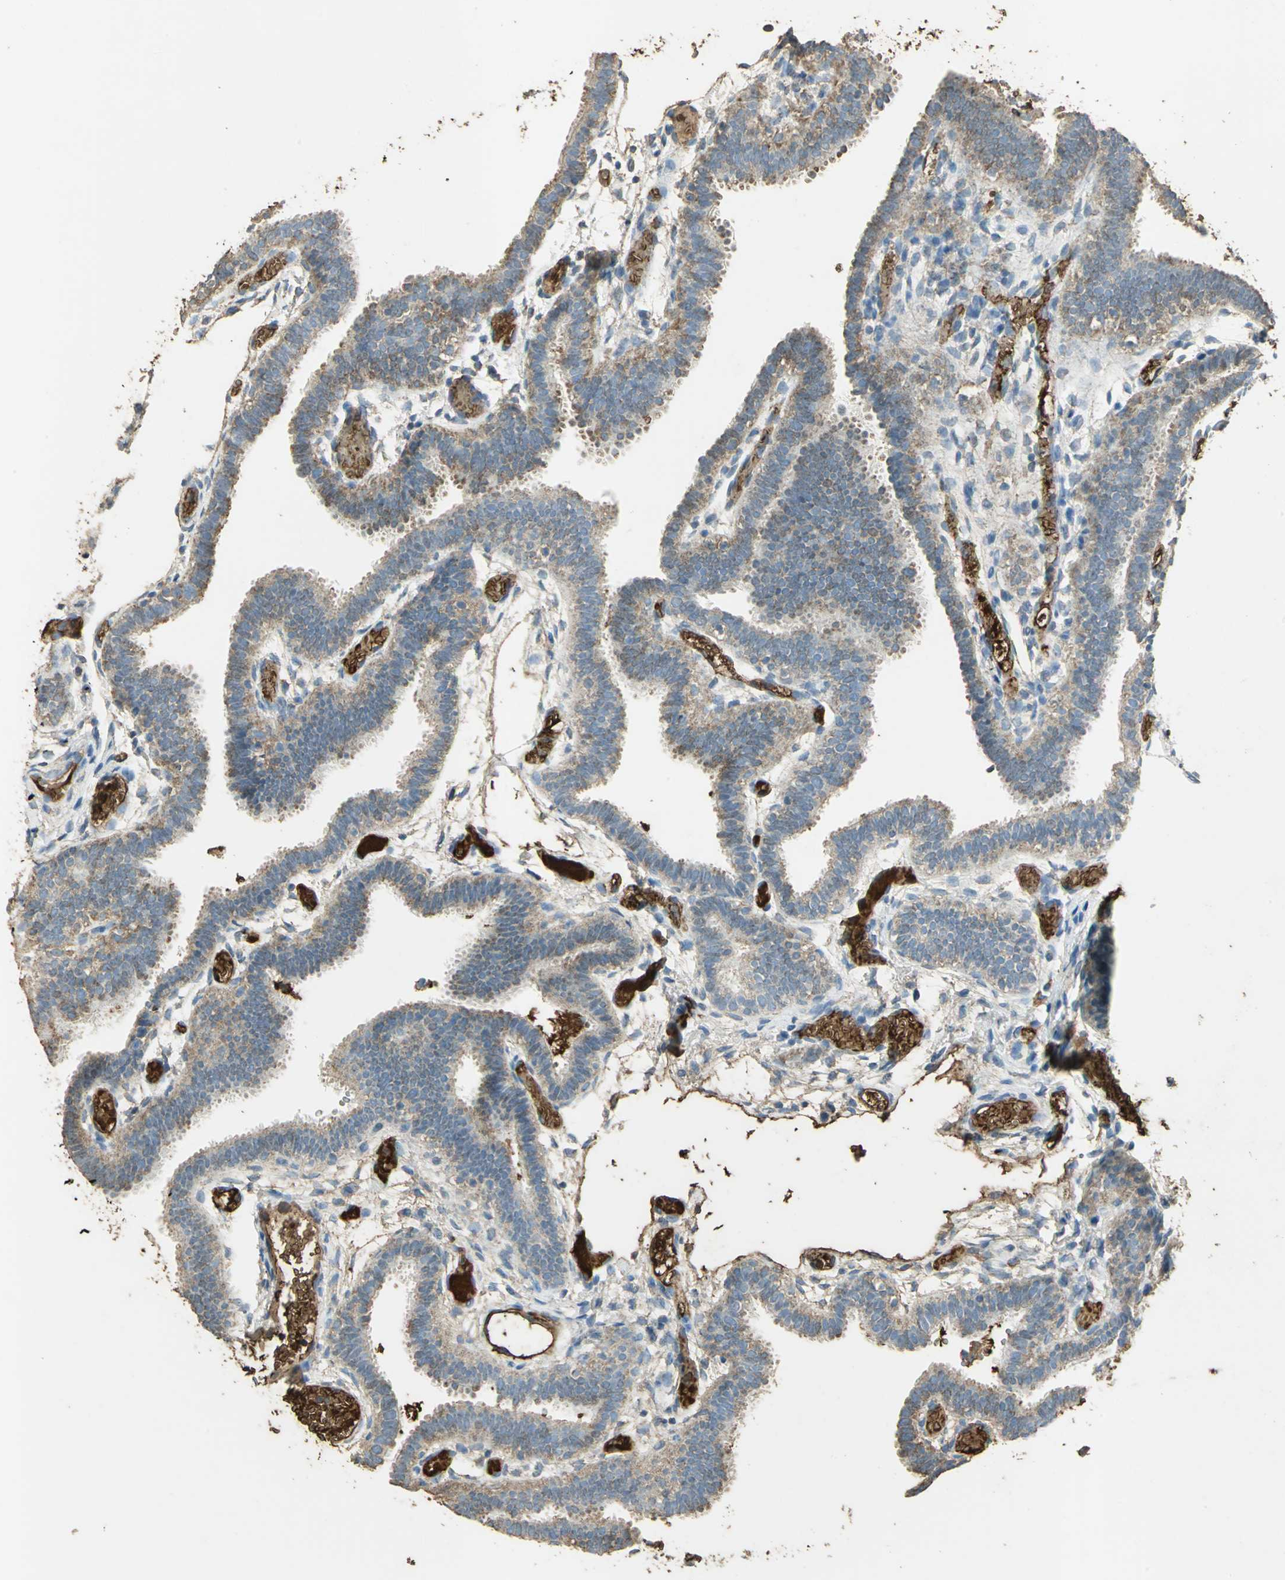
{"staining": {"intensity": "weak", "quantity": ">75%", "location": "cytoplasmic/membranous"}, "tissue": "fallopian tube", "cell_type": "Glandular cells", "image_type": "normal", "snomed": [{"axis": "morphology", "description": "Normal tissue, NOS"}, {"axis": "topography", "description": "Fallopian tube"}], "caption": "Glandular cells reveal low levels of weak cytoplasmic/membranous expression in about >75% of cells in unremarkable fallopian tube. The staining was performed using DAB to visualize the protein expression in brown, while the nuclei were stained in blue with hematoxylin (Magnification: 20x).", "gene": "TRAPPC2", "patient": {"sex": "female", "age": 29}}